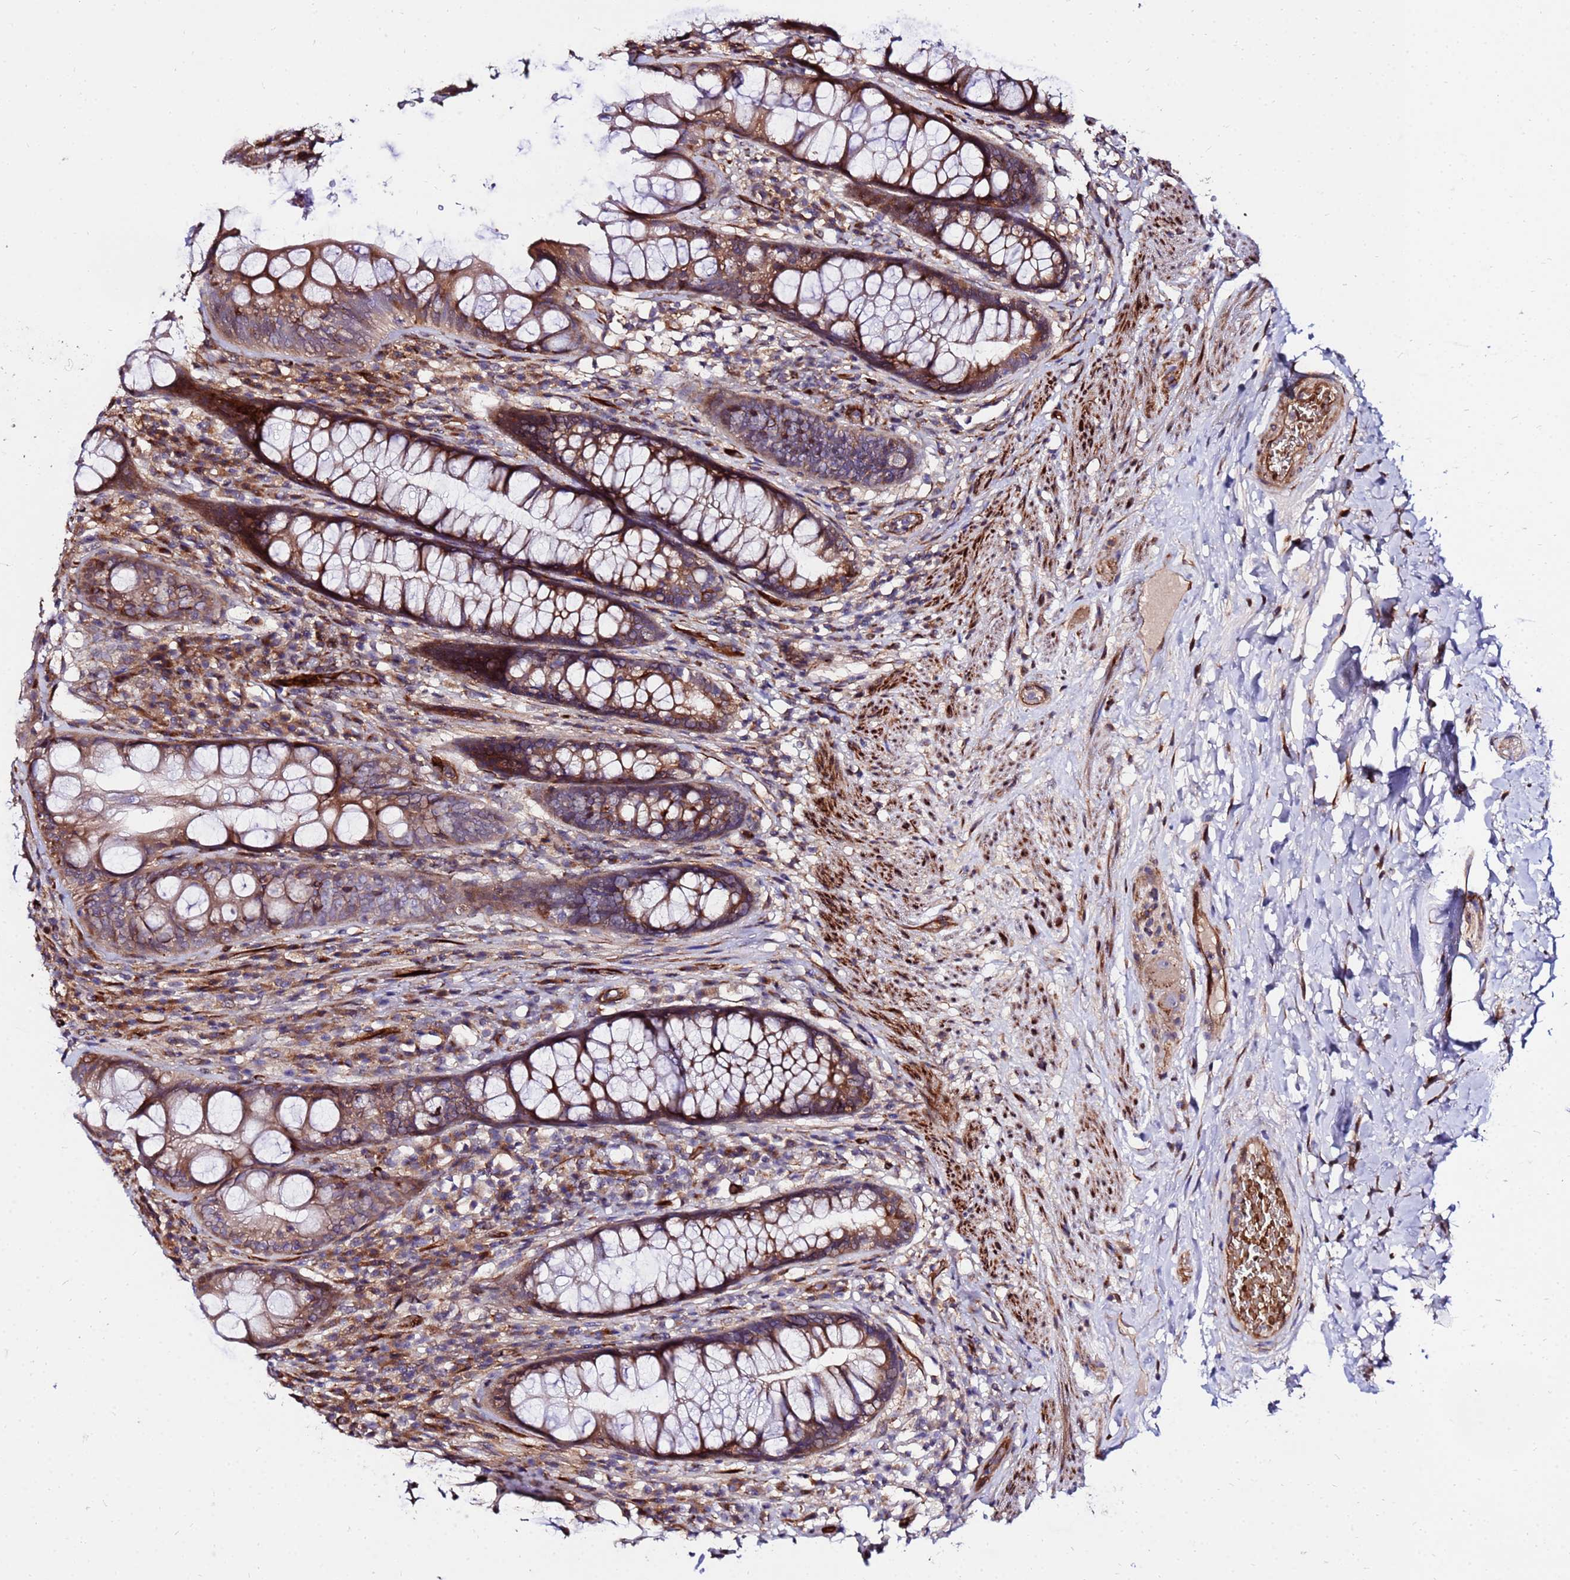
{"staining": {"intensity": "moderate", "quantity": ">75%", "location": "cytoplasmic/membranous"}, "tissue": "rectum", "cell_type": "Glandular cells", "image_type": "normal", "snomed": [{"axis": "morphology", "description": "Normal tissue, NOS"}, {"axis": "topography", "description": "Rectum"}], "caption": "The photomicrograph displays staining of benign rectum, revealing moderate cytoplasmic/membranous protein staining (brown color) within glandular cells.", "gene": "WWC2", "patient": {"sex": "male", "age": 74}}